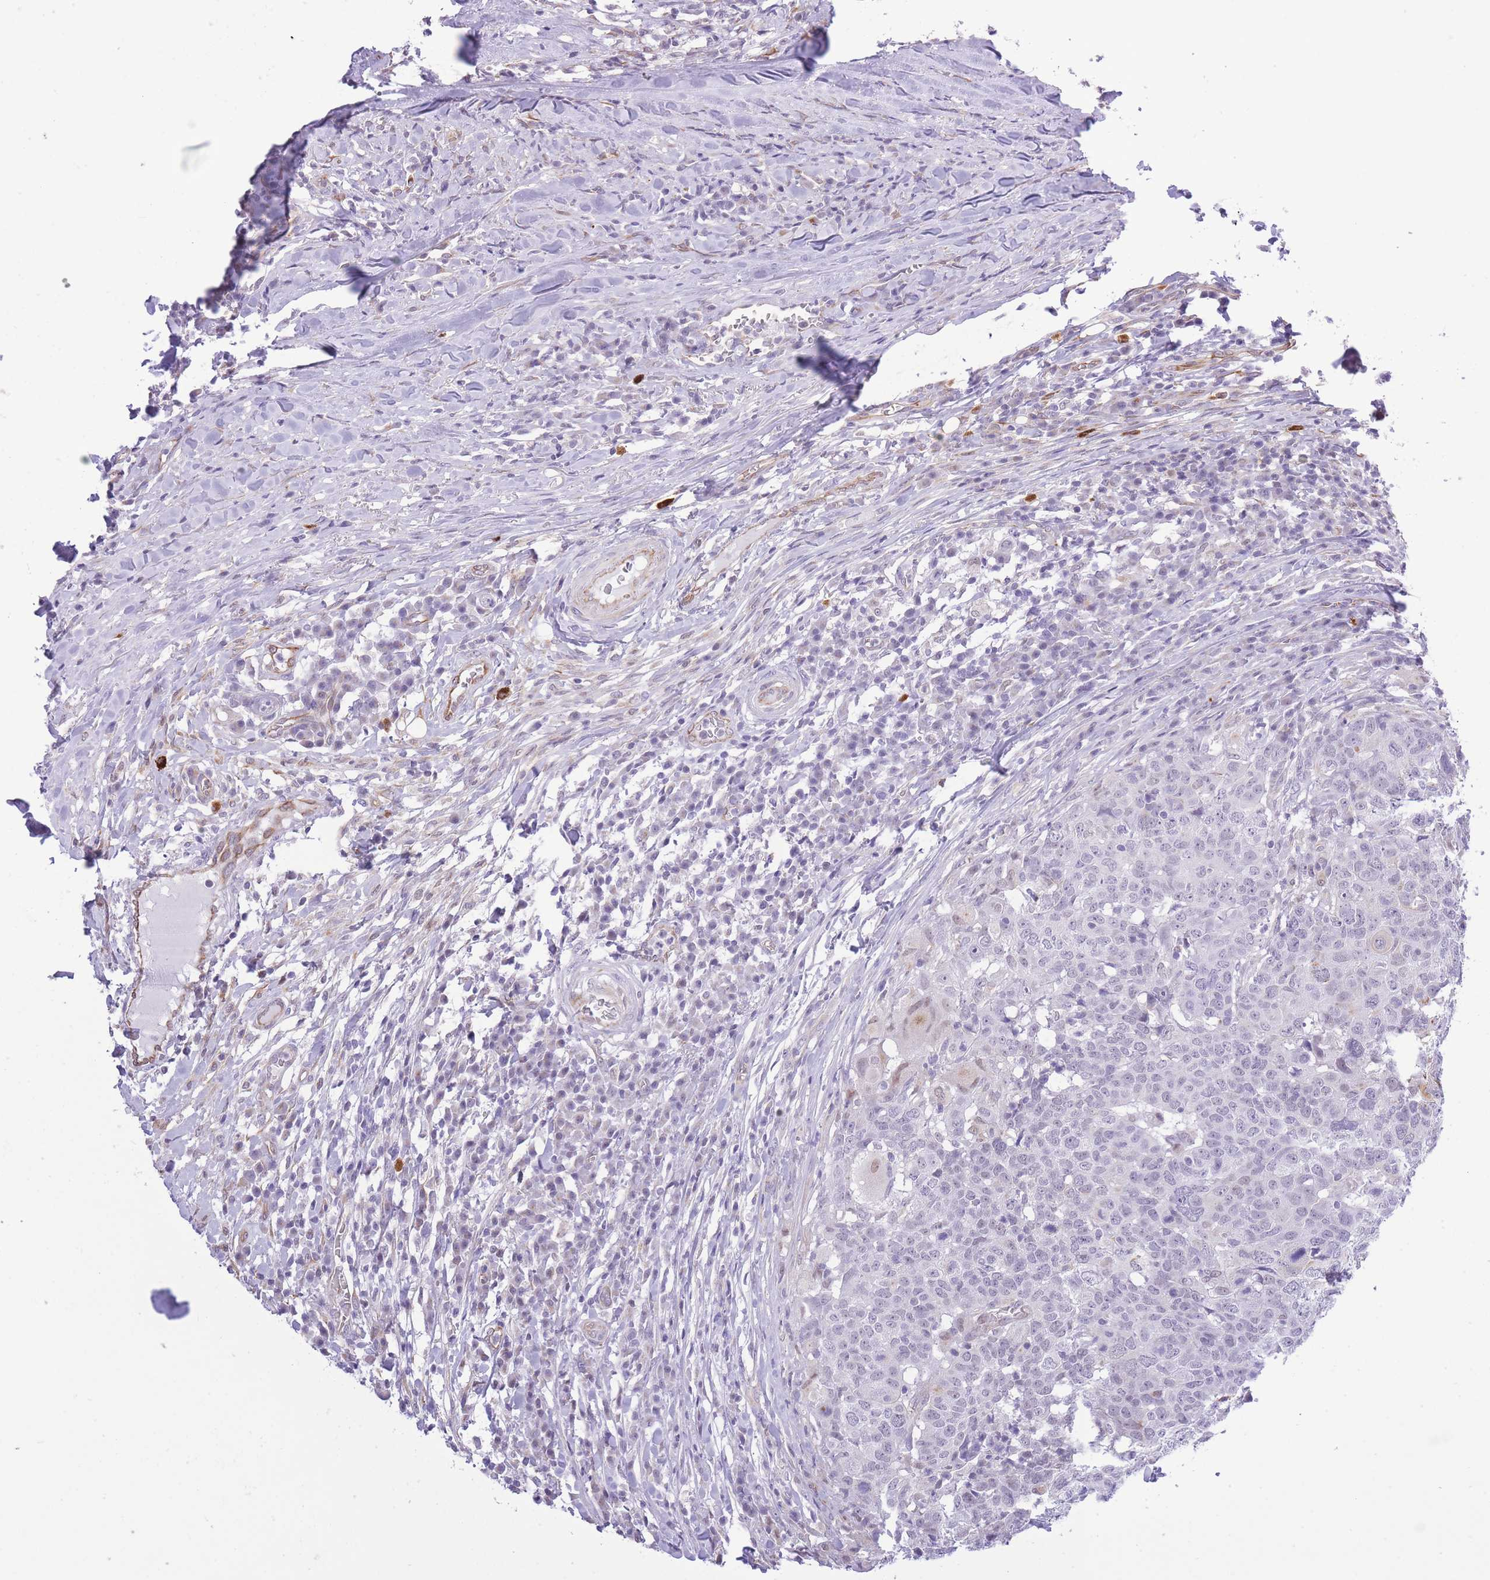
{"staining": {"intensity": "negative", "quantity": "none", "location": "none"}, "tissue": "head and neck cancer", "cell_type": "Tumor cells", "image_type": "cancer", "snomed": [{"axis": "morphology", "description": "Normal tissue, NOS"}, {"axis": "morphology", "description": "Squamous cell carcinoma, NOS"}, {"axis": "topography", "description": "Skeletal muscle"}, {"axis": "topography", "description": "Vascular tissue"}, {"axis": "topography", "description": "Peripheral nerve tissue"}, {"axis": "topography", "description": "Head-Neck"}], "caption": "This is an IHC photomicrograph of head and neck cancer. There is no staining in tumor cells.", "gene": "MEIOSIN", "patient": {"sex": "male", "age": 66}}